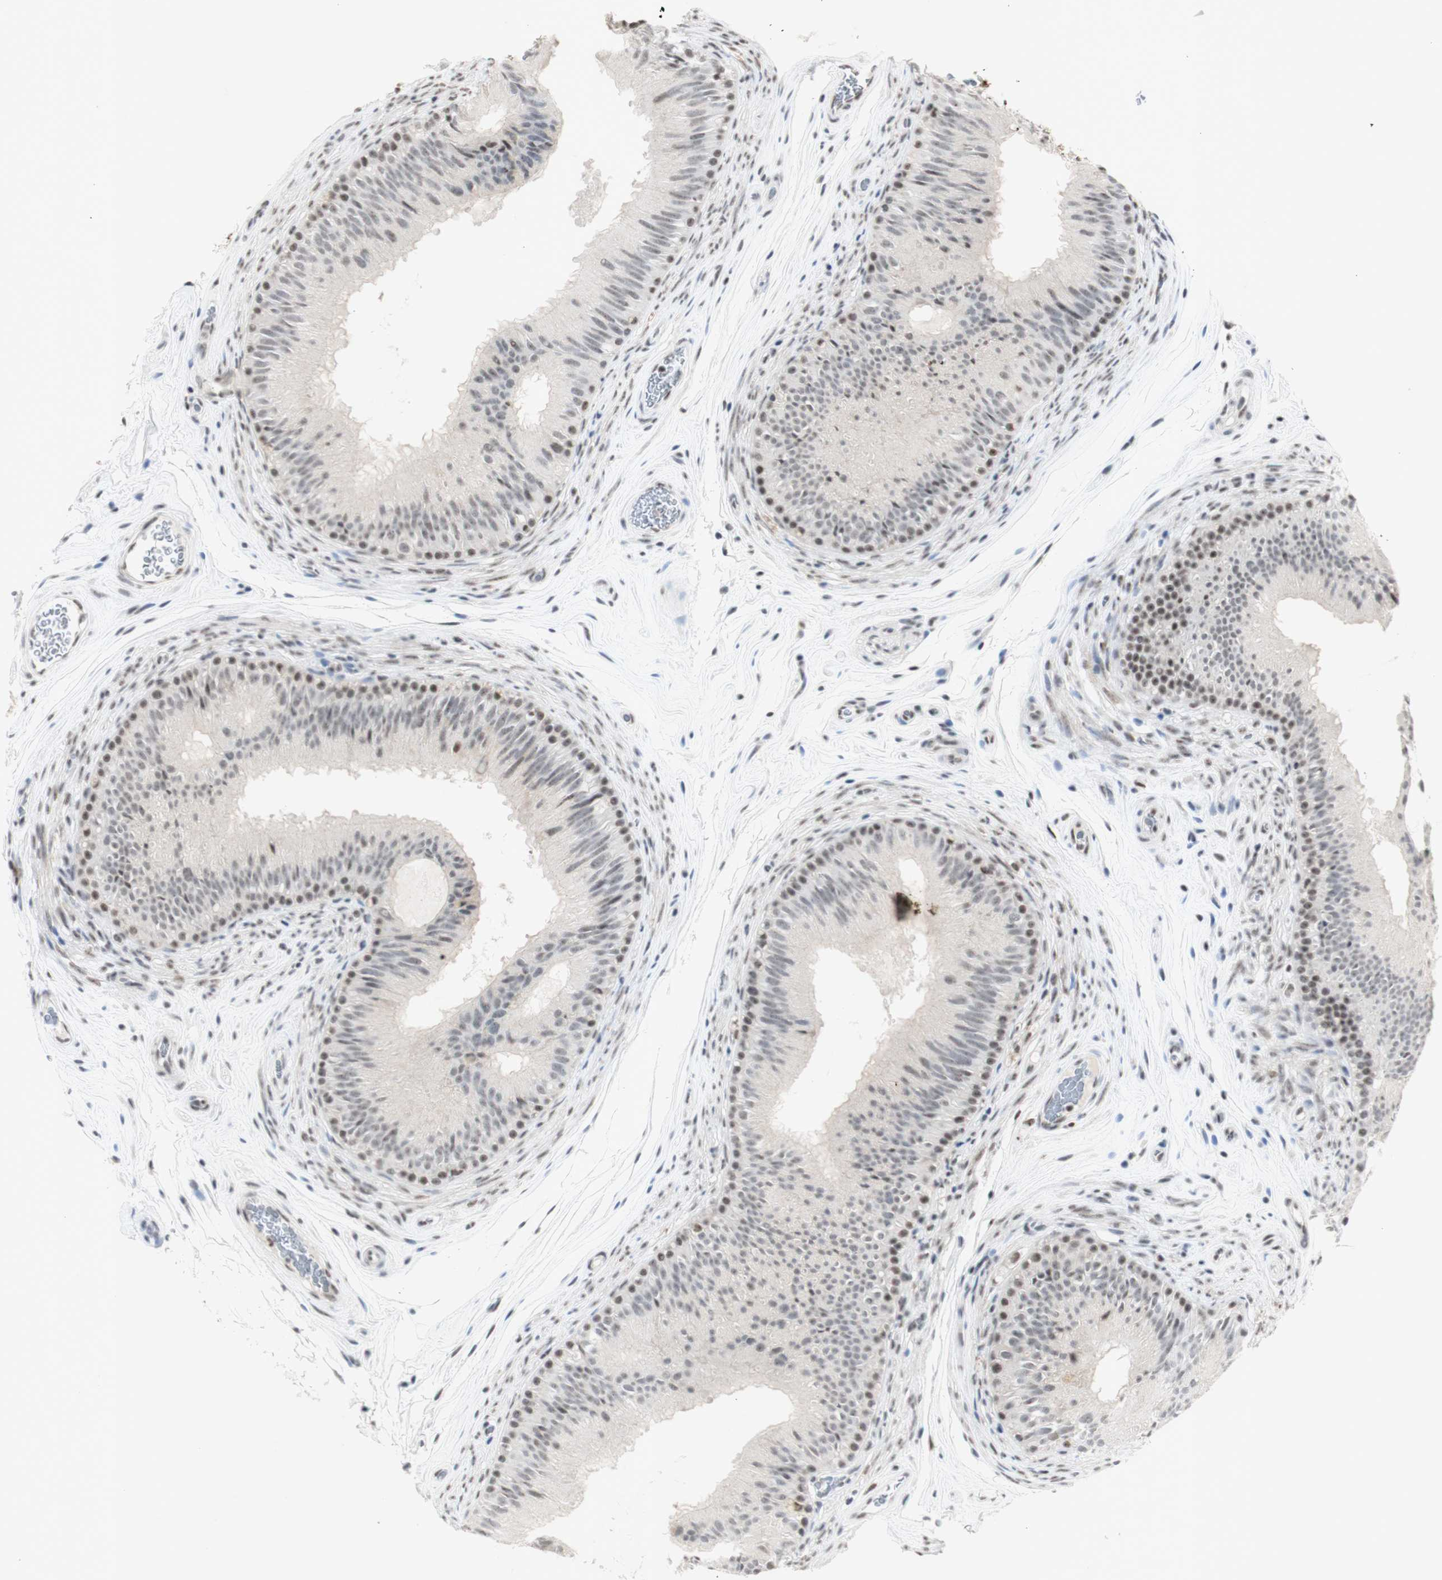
{"staining": {"intensity": "moderate", "quantity": "25%-75%", "location": "nuclear"}, "tissue": "epididymis", "cell_type": "Glandular cells", "image_type": "normal", "snomed": [{"axis": "morphology", "description": "Normal tissue, NOS"}, {"axis": "topography", "description": "Epididymis"}], "caption": "A brown stain highlights moderate nuclear expression of a protein in glandular cells of unremarkable human epididymis. Using DAB (3,3'-diaminobenzidine) (brown) and hematoxylin (blue) stains, captured at high magnification using brightfield microscopy.", "gene": "SNRPB", "patient": {"sex": "male", "age": 36}}